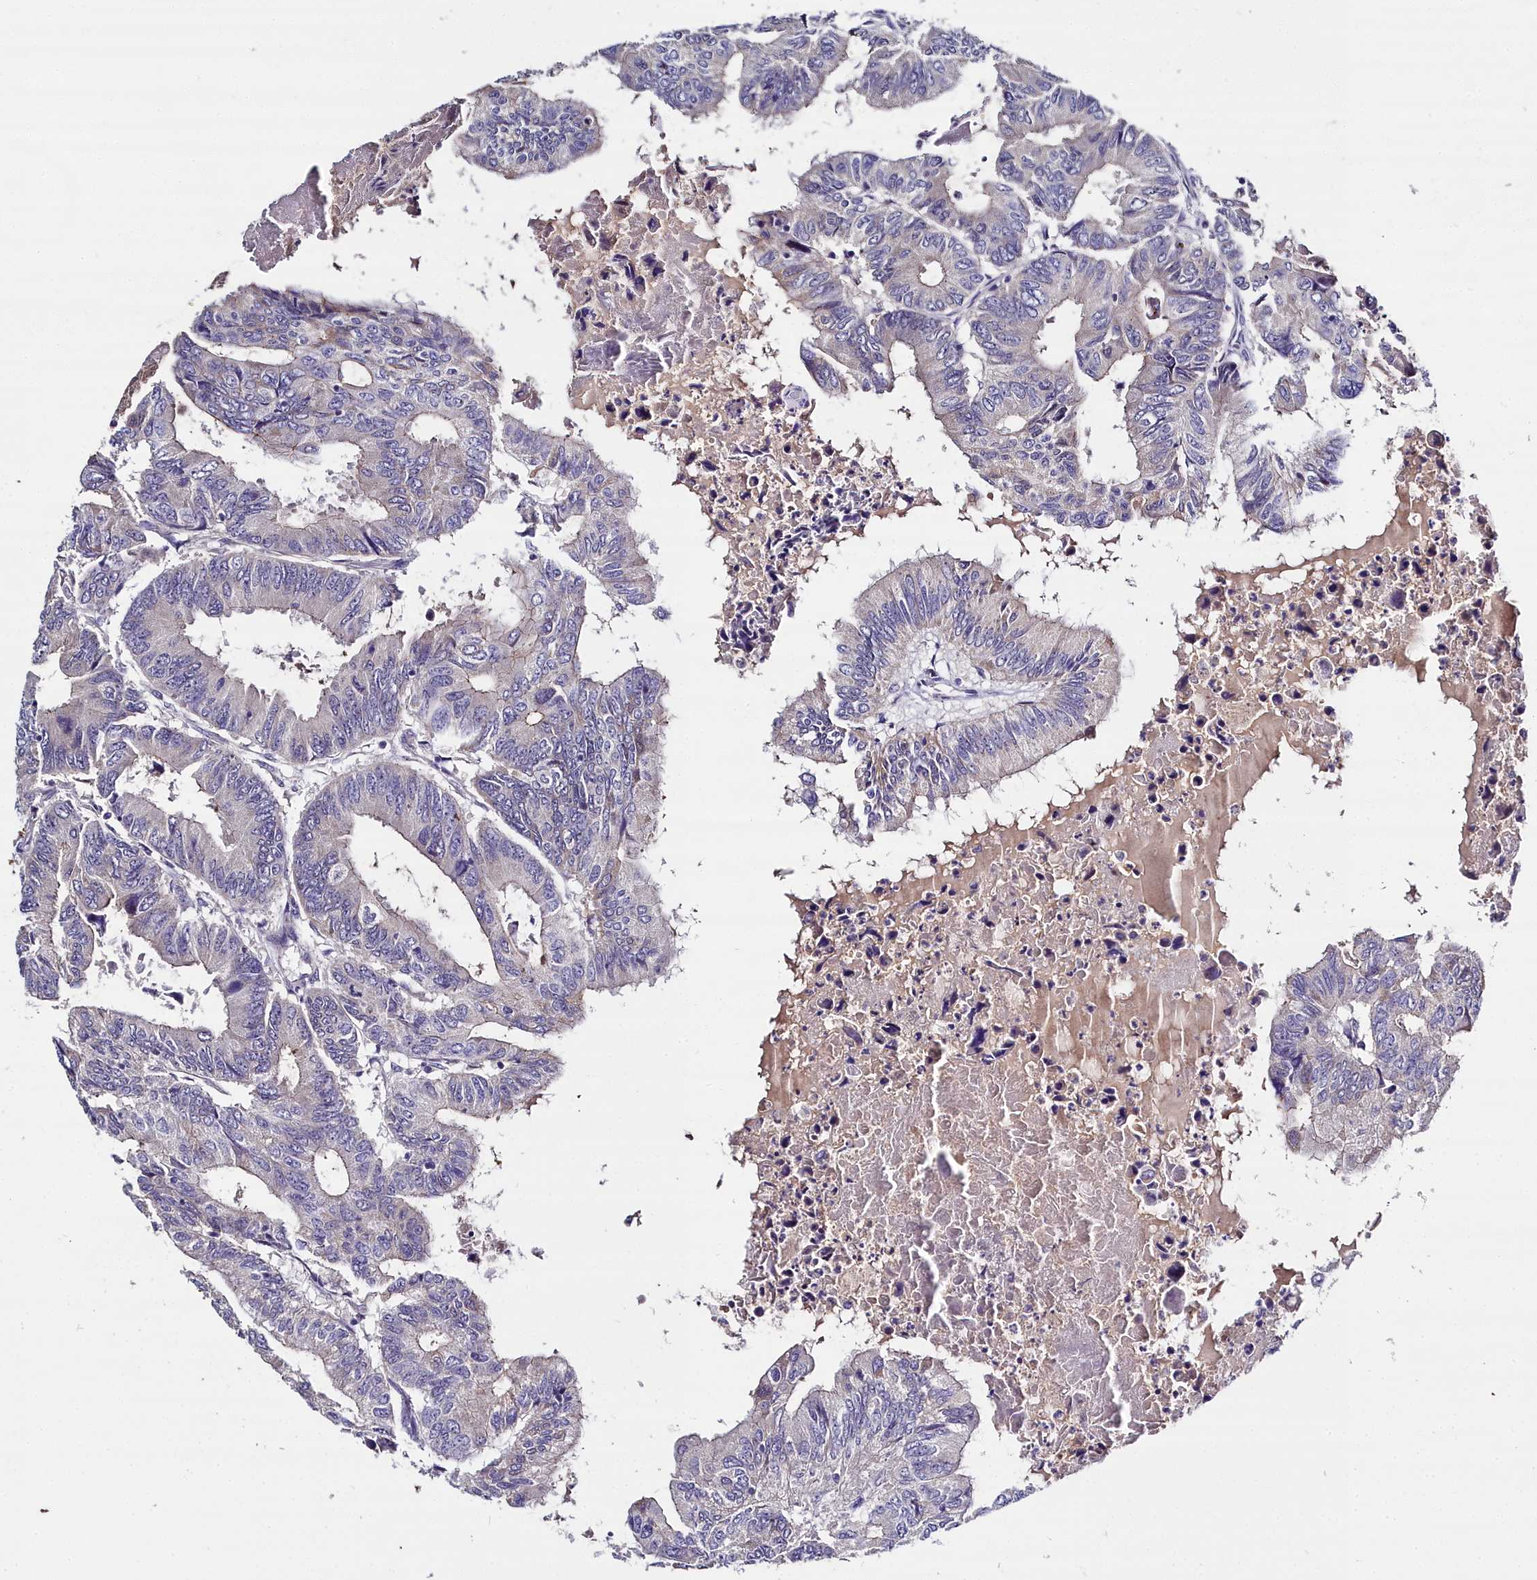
{"staining": {"intensity": "moderate", "quantity": "<25%", "location": "cytoplasmic/membranous"}, "tissue": "colorectal cancer", "cell_type": "Tumor cells", "image_type": "cancer", "snomed": [{"axis": "morphology", "description": "Adenocarcinoma, NOS"}, {"axis": "topography", "description": "Colon"}], "caption": "Immunohistochemical staining of colorectal cancer displays low levels of moderate cytoplasmic/membranous protein positivity in approximately <25% of tumor cells.", "gene": "NT5M", "patient": {"sex": "male", "age": 85}}